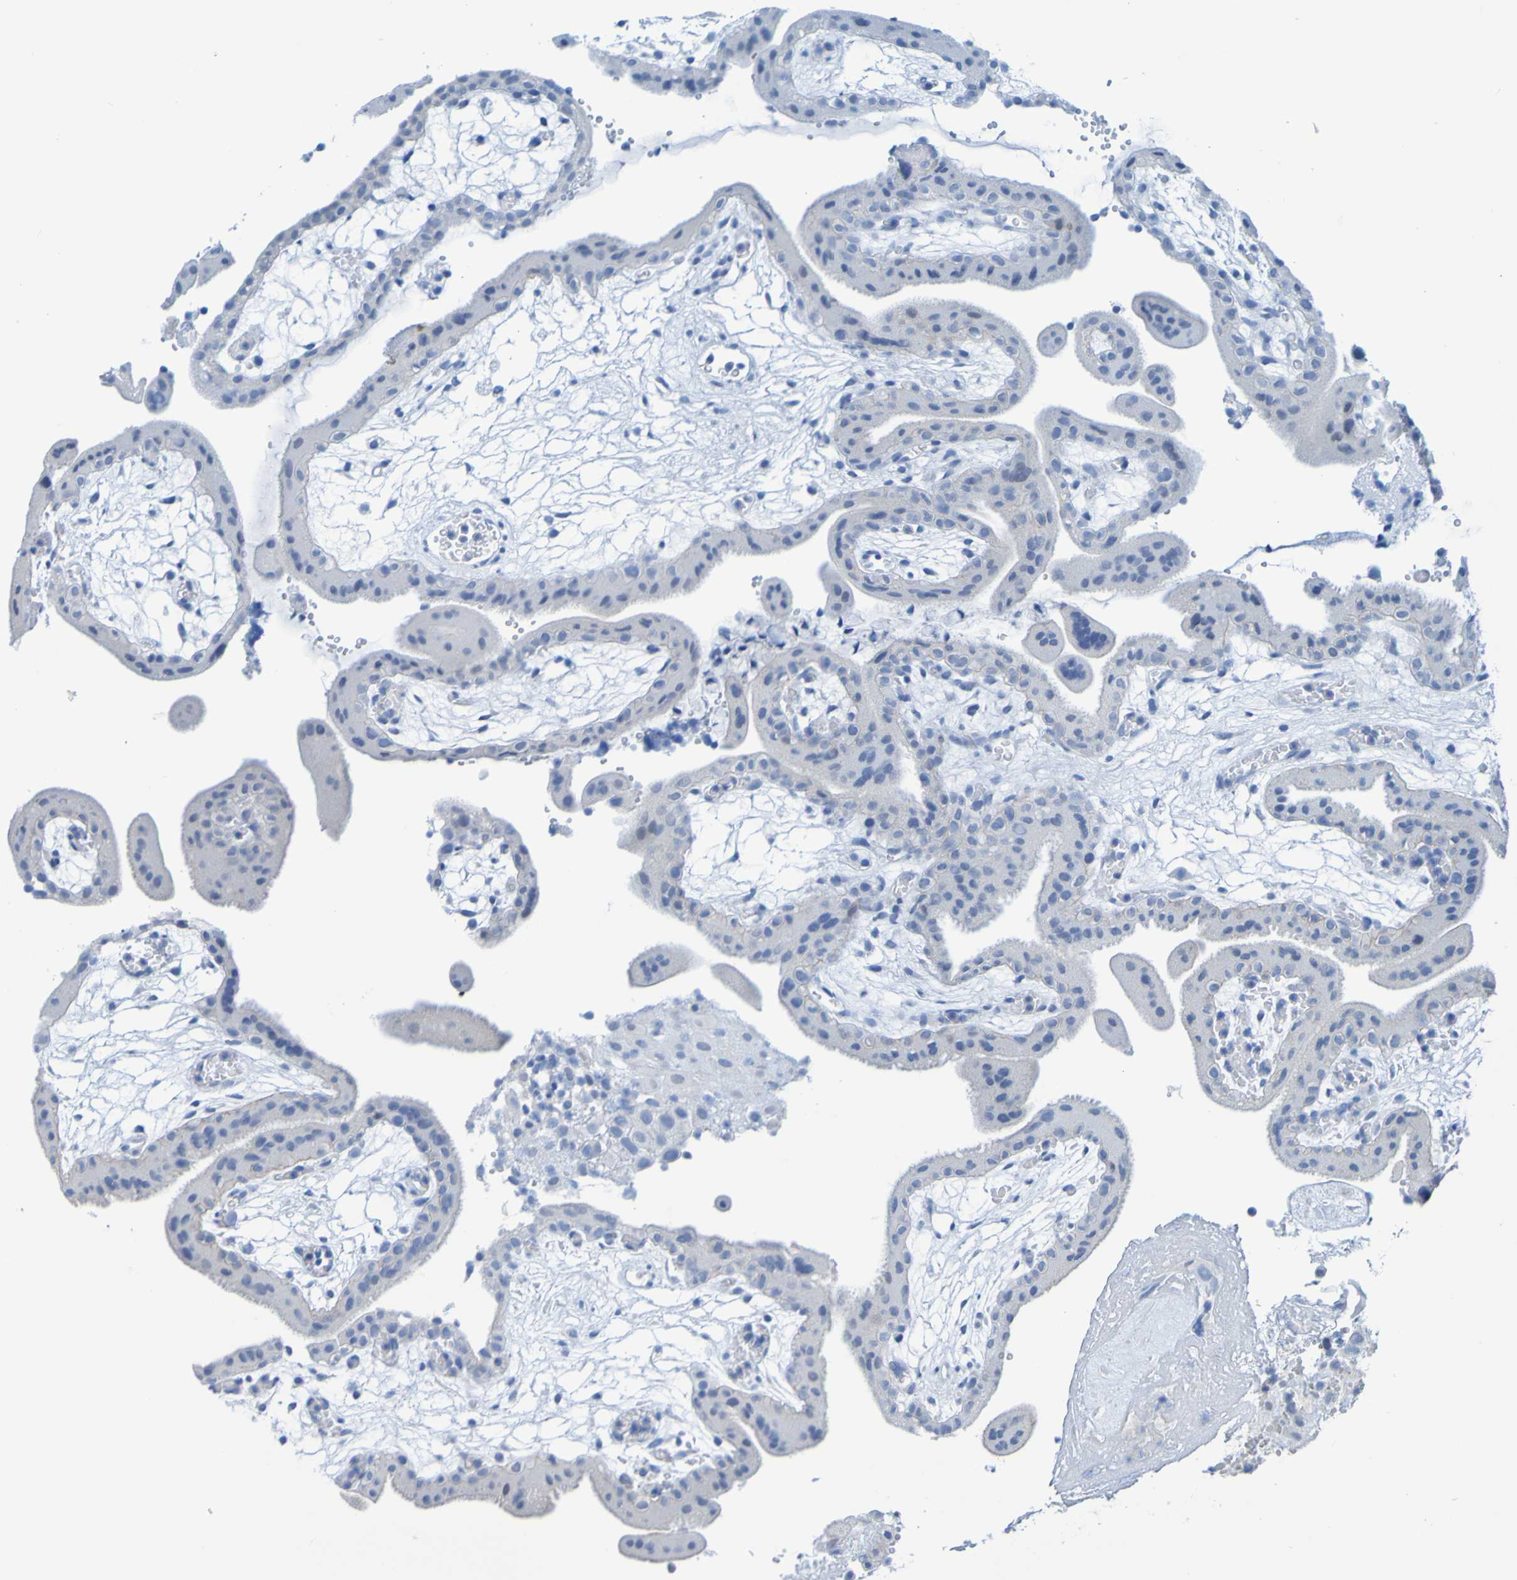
{"staining": {"intensity": "negative", "quantity": "none", "location": "none"}, "tissue": "placenta", "cell_type": "Decidual cells", "image_type": "normal", "snomed": [{"axis": "morphology", "description": "Normal tissue, NOS"}, {"axis": "topography", "description": "Placenta"}], "caption": "This is an immunohistochemistry photomicrograph of normal human placenta. There is no expression in decidual cells.", "gene": "ACMSD", "patient": {"sex": "female", "age": 18}}